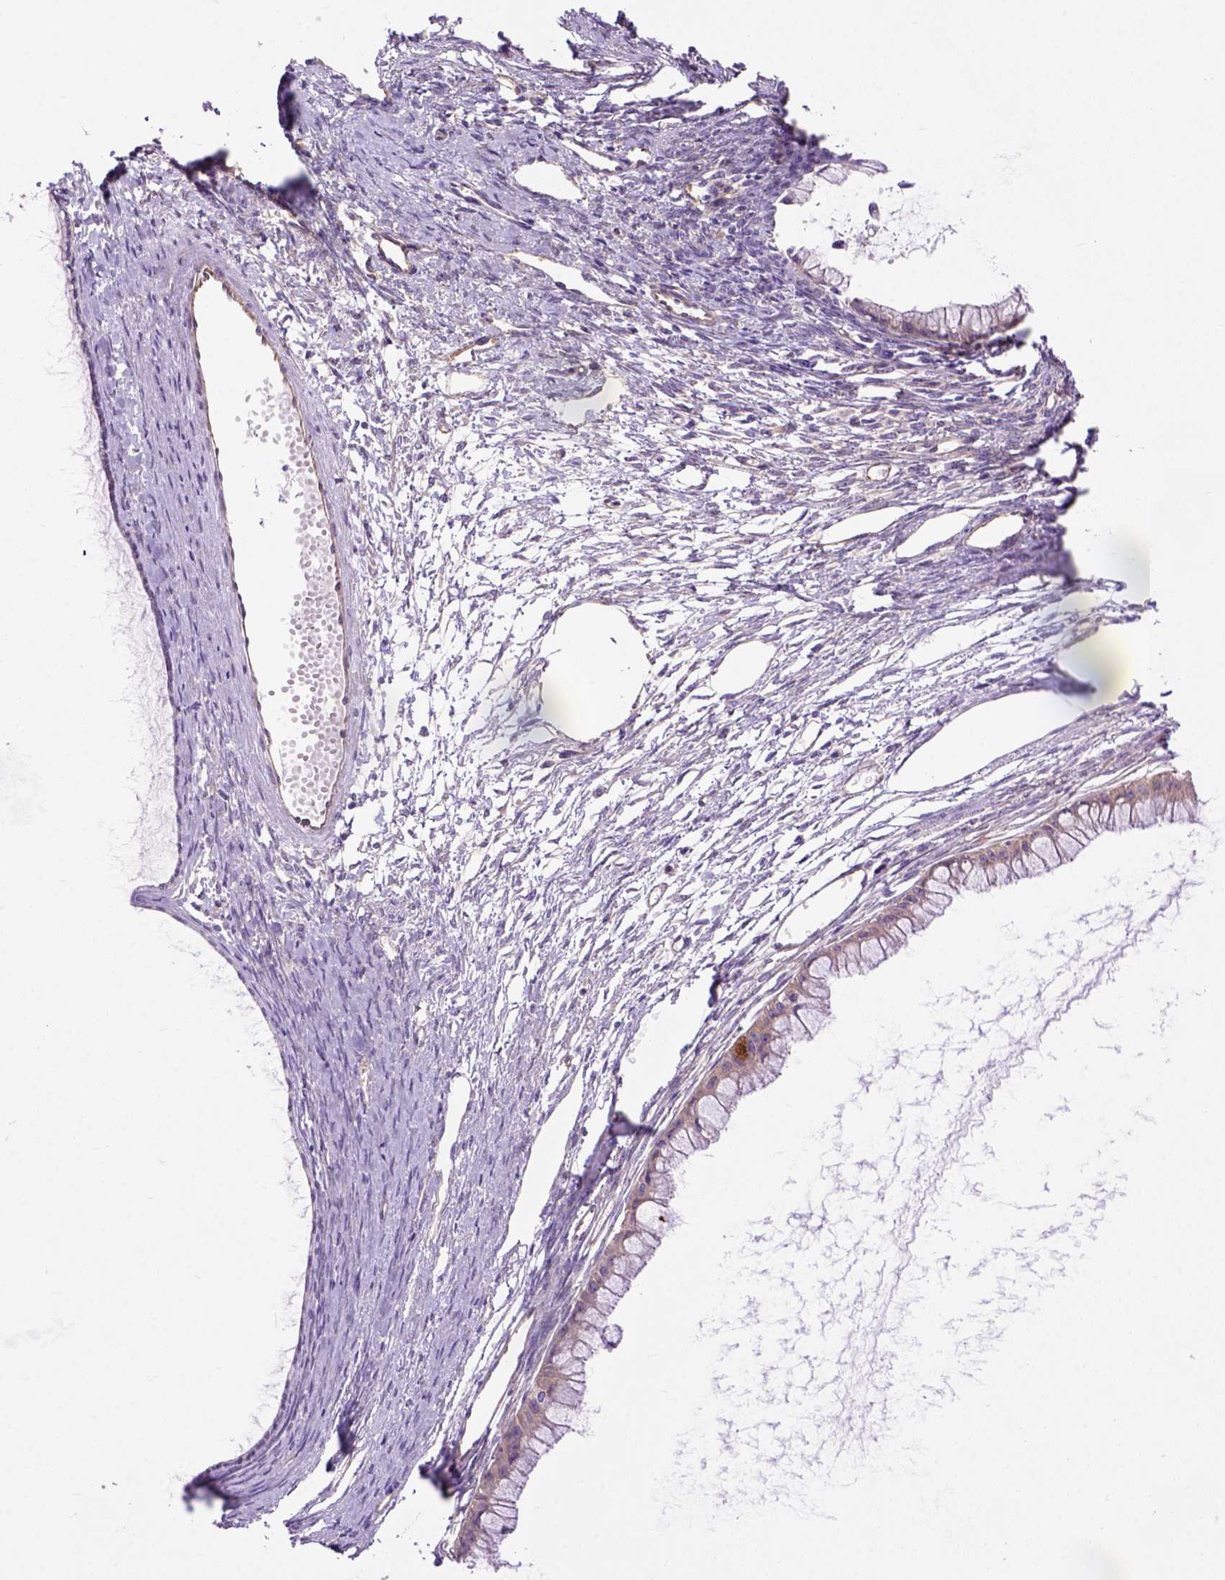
{"staining": {"intensity": "weak", "quantity": ">75%", "location": "cytoplasmic/membranous"}, "tissue": "ovarian cancer", "cell_type": "Tumor cells", "image_type": "cancer", "snomed": [{"axis": "morphology", "description": "Cystadenocarcinoma, mucinous, NOS"}, {"axis": "topography", "description": "Ovary"}], "caption": "Immunohistochemistry of human ovarian mucinous cystadenocarcinoma demonstrates low levels of weak cytoplasmic/membranous staining in approximately >75% of tumor cells. (brown staining indicates protein expression, while blue staining denotes nuclei).", "gene": "CASKIN2", "patient": {"sex": "female", "age": 41}}